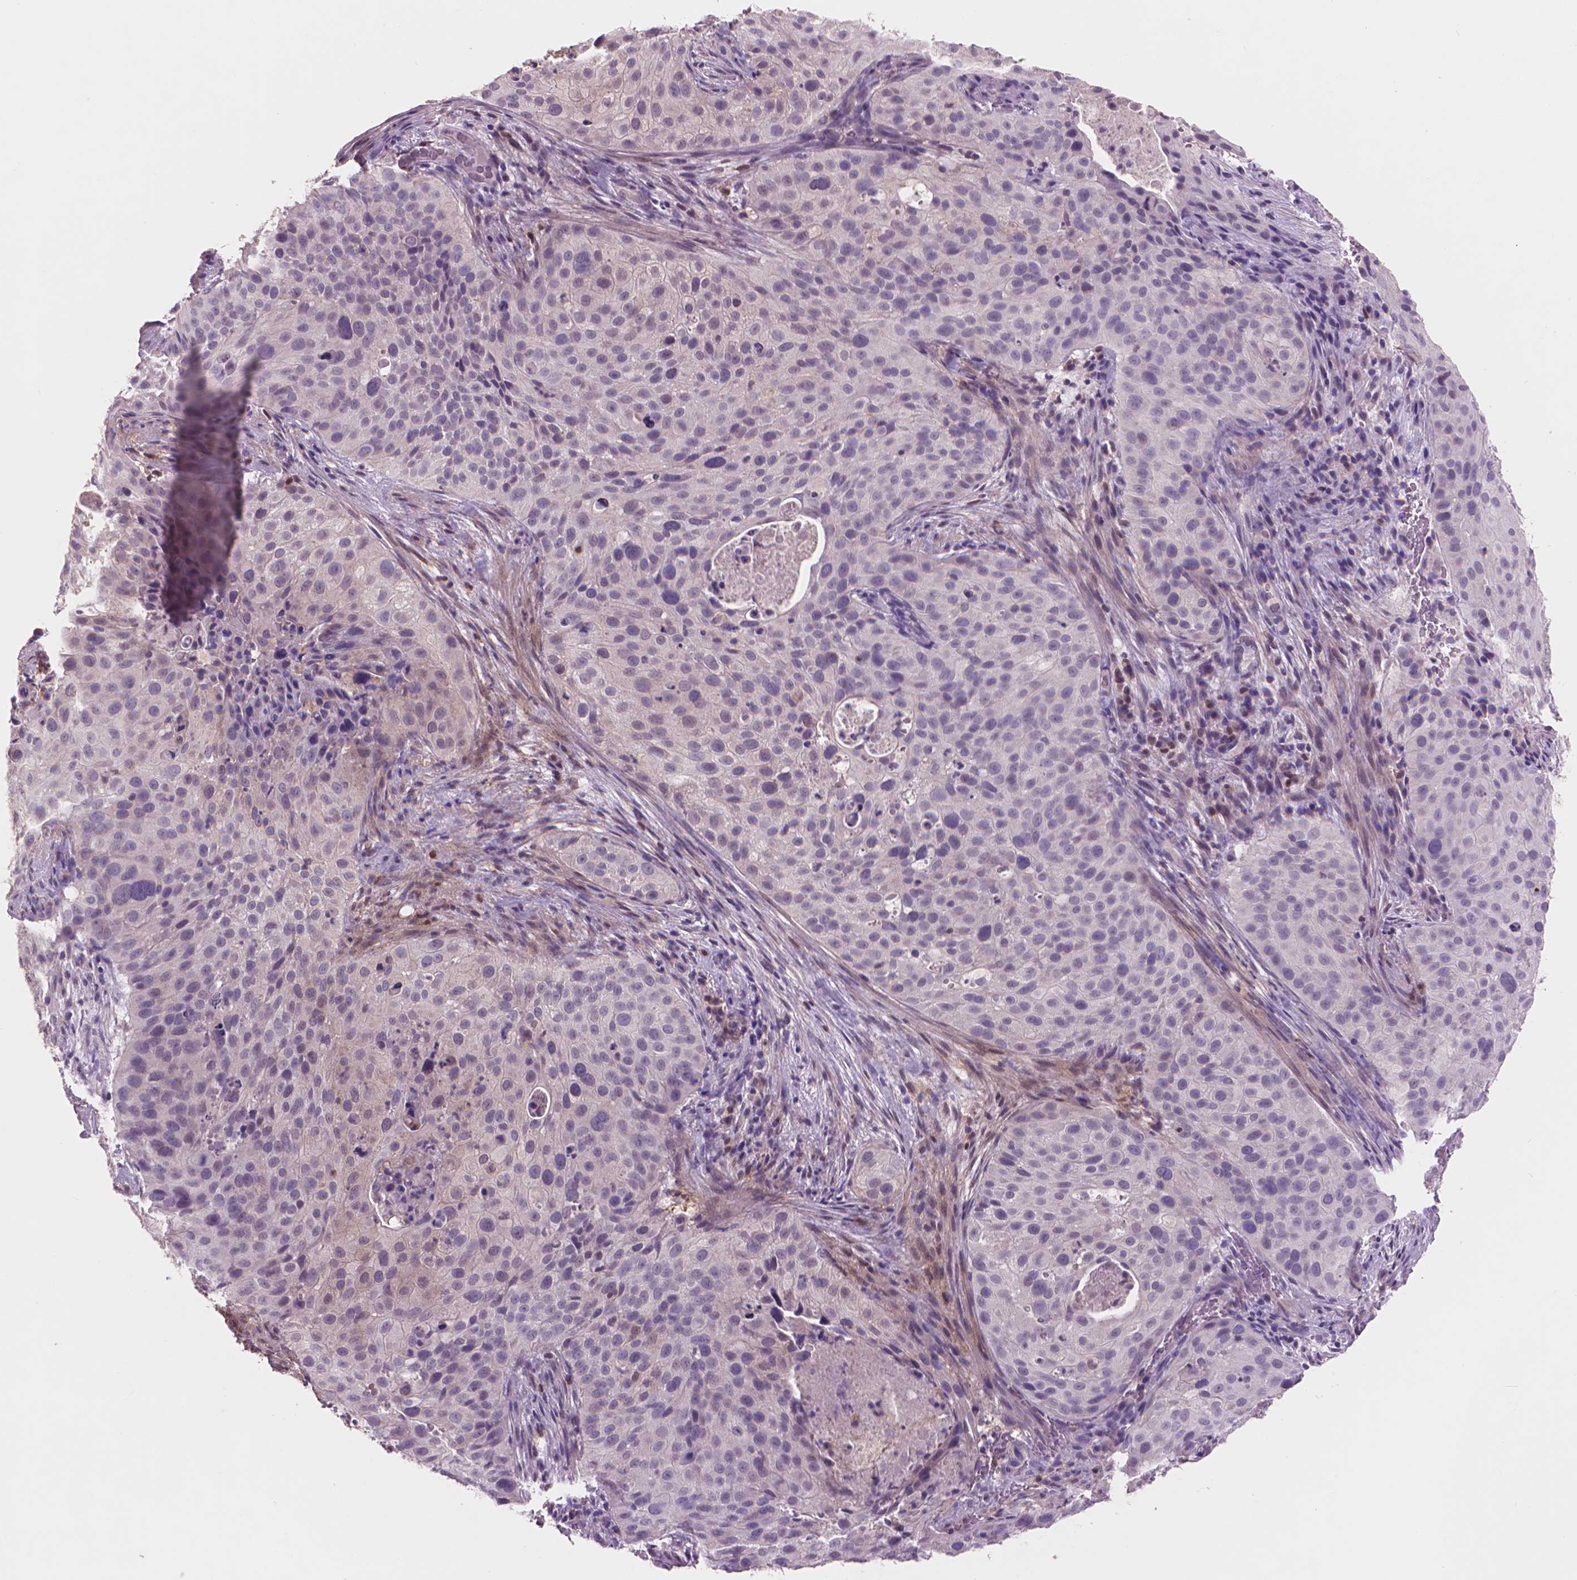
{"staining": {"intensity": "negative", "quantity": "none", "location": "none"}, "tissue": "cervical cancer", "cell_type": "Tumor cells", "image_type": "cancer", "snomed": [{"axis": "morphology", "description": "Squamous cell carcinoma, NOS"}, {"axis": "topography", "description": "Cervix"}], "caption": "Micrograph shows no protein positivity in tumor cells of cervical cancer (squamous cell carcinoma) tissue.", "gene": "ENO2", "patient": {"sex": "female", "age": 38}}